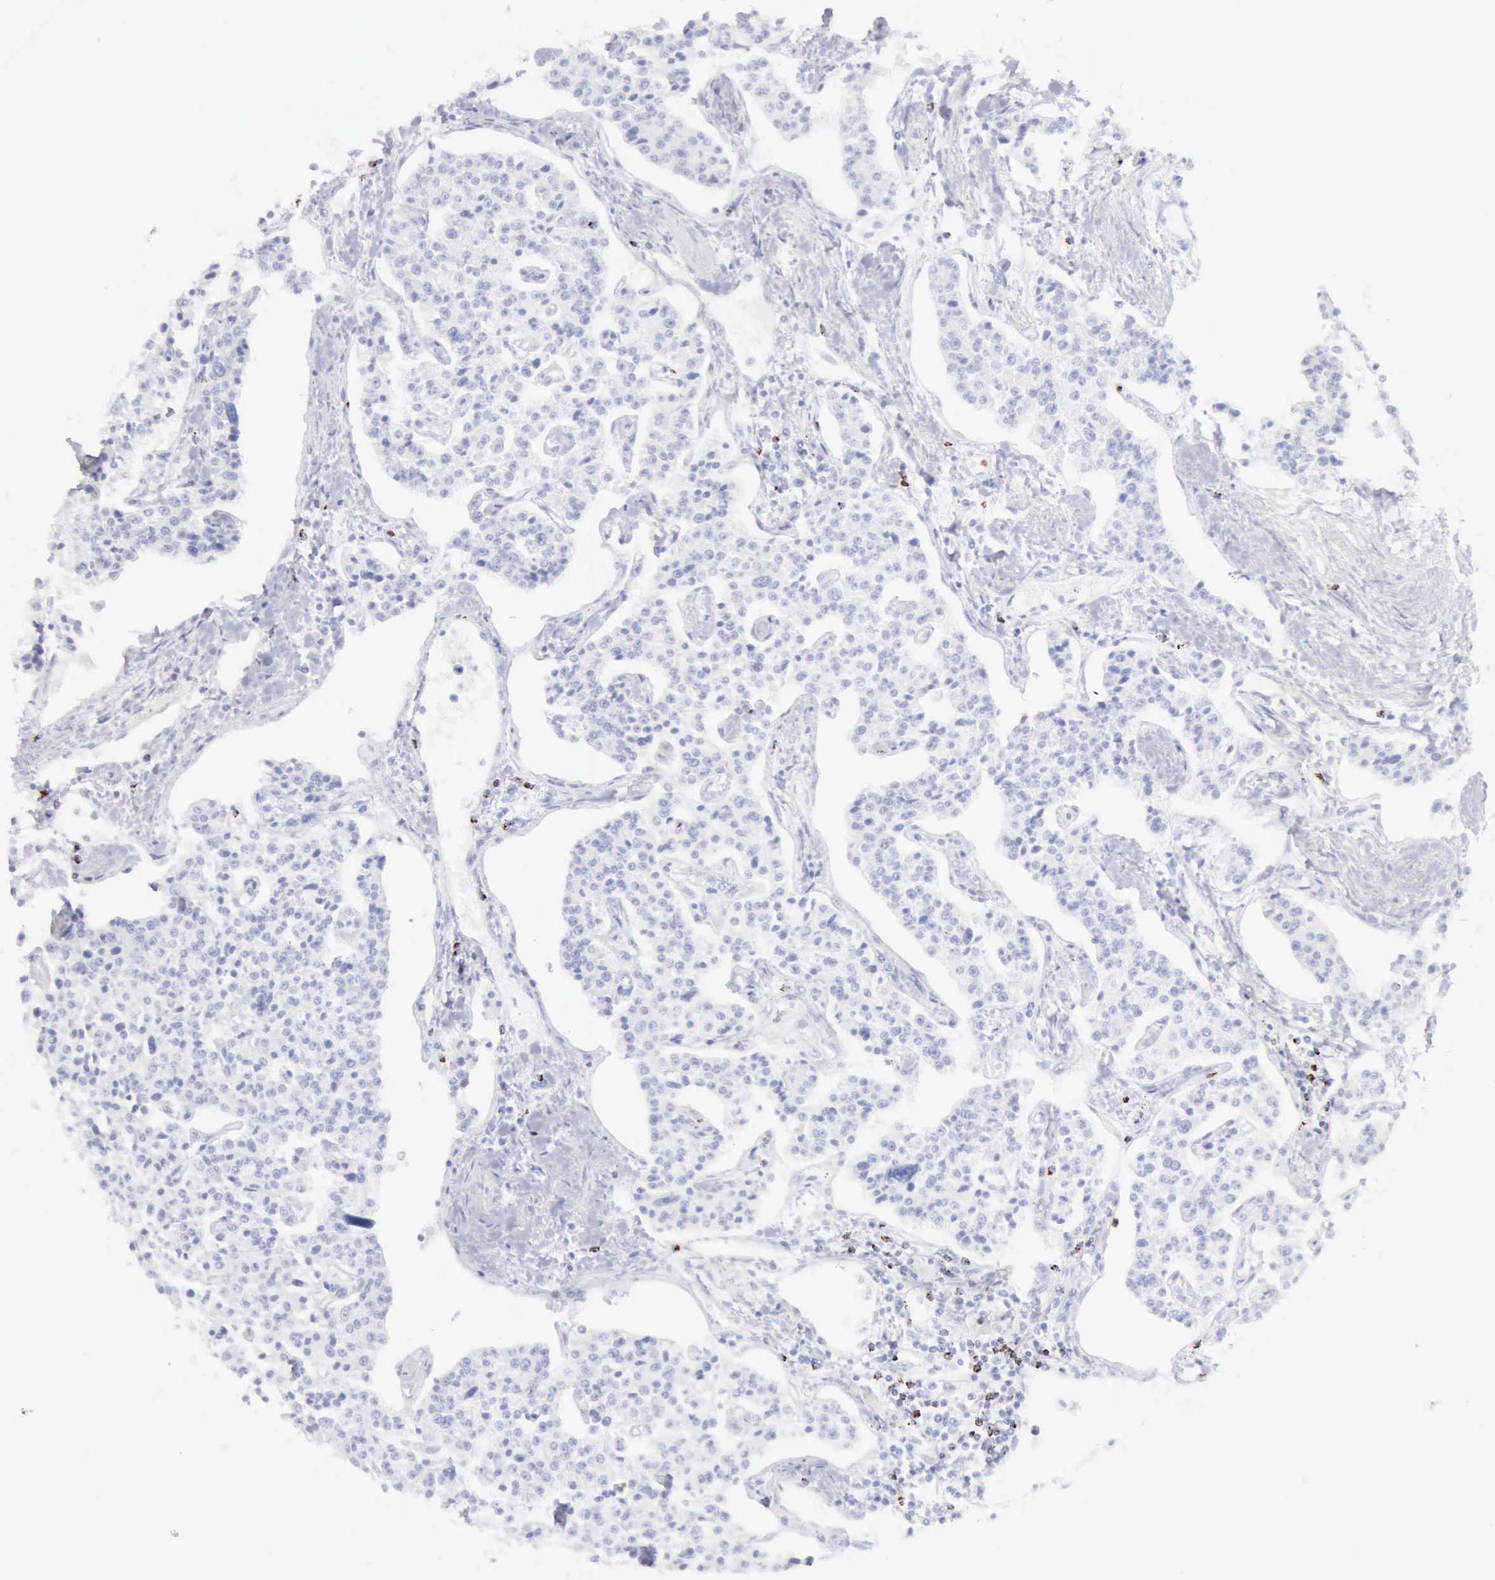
{"staining": {"intensity": "negative", "quantity": "none", "location": "none"}, "tissue": "carcinoid", "cell_type": "Tumor cells", "image_type": "cancer", "snomed": [{"axis": "morphology", "description": "Carcinoid, malignant, NOS"}, {"axis": "topography", "description": "Stomach"}], "caption": "Human carcinoid (malignant) stained for a protein using immunohistochemistry reveals no staining in tumor cells.", "gene": "GZMB", "patient": {"sex": "female", "age": 76}}